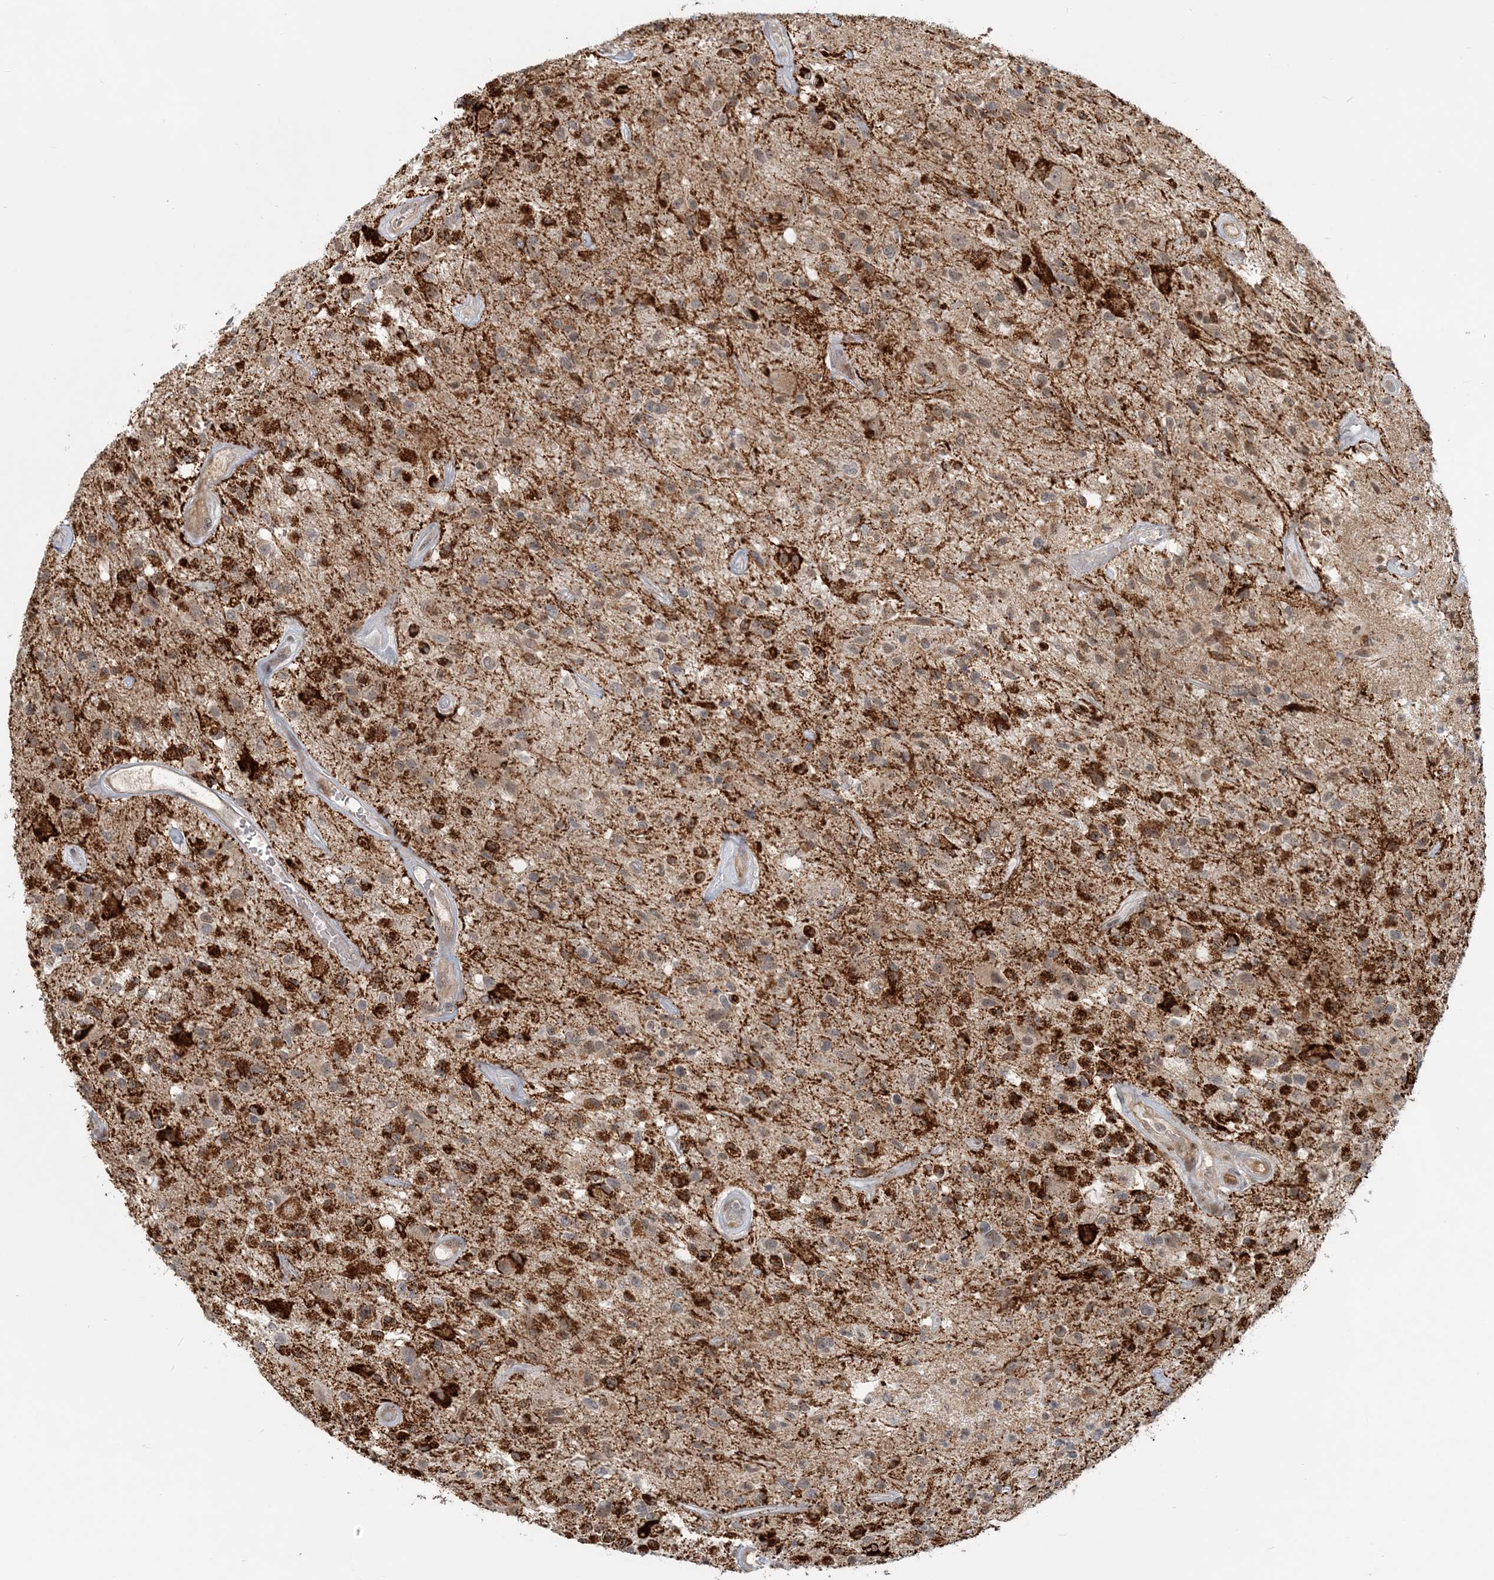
{"staining": {"intensity": "strong", "quantity": "25%-75%", "location": "cytoplasmic/membranous"}, "tissue": "glioma", "cell_type": "Tumor cells", "image_type": "cancer", "snomed": [{"axis": "morphology", "description": "Glioma, malignant, High grade"}, {"axis": "morphology", "description": "Glioblastoma, NOS"}, {"axis": "topography", "description": "Brain"}], "caption": "Protein staining by IHC exhibits strong cytoplasmic/membranous staining in approximately 25%-75% of tumor cells in glioma.", "gene": "SH3PXD2A", "patient": {"sex": "male", "age": 60}}